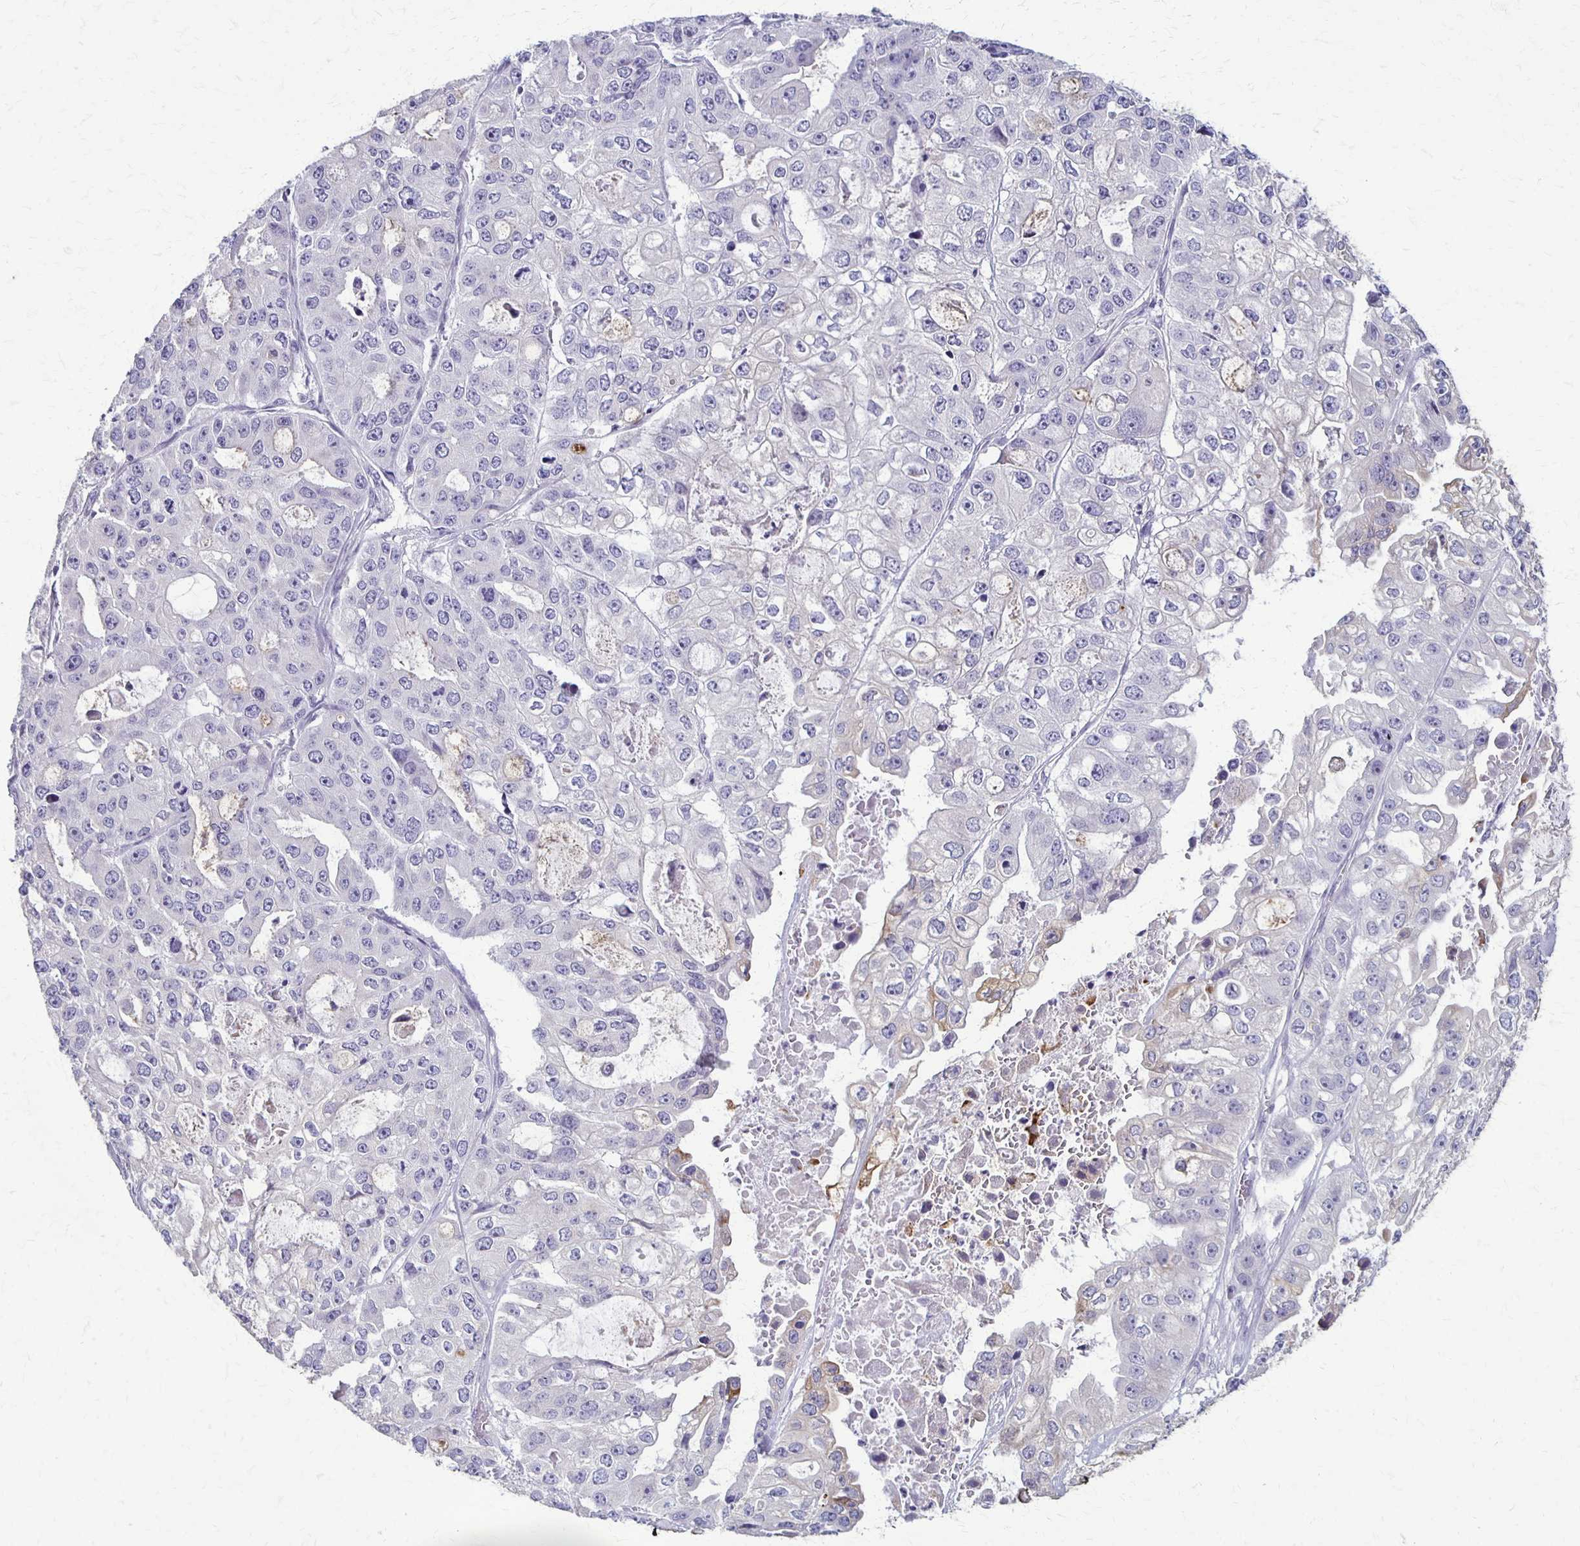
{"staining": {"intensity": "moderate", "quantity": "<25%", "location": "cytoplasmic/membranous"}, "tissue": "ovarian cancer", "cell_type": "Tumor cells", "image_type": "cancer", "snomed": [{"axis": "morphology", "description": "Cystadenocarcinoma, serous, NOS"}, {"axis": "topography", "description": "Ovary"}], "caption": "Human ovarian serous cystadenocarcinoma stained for a protein (brown) demonstrates moderate cytoplasmic/membranous positive staining in approximately <25% of tumor cells.", "gene": "SLC35E2B", "patient": {"sex": "female", "age": 56}}